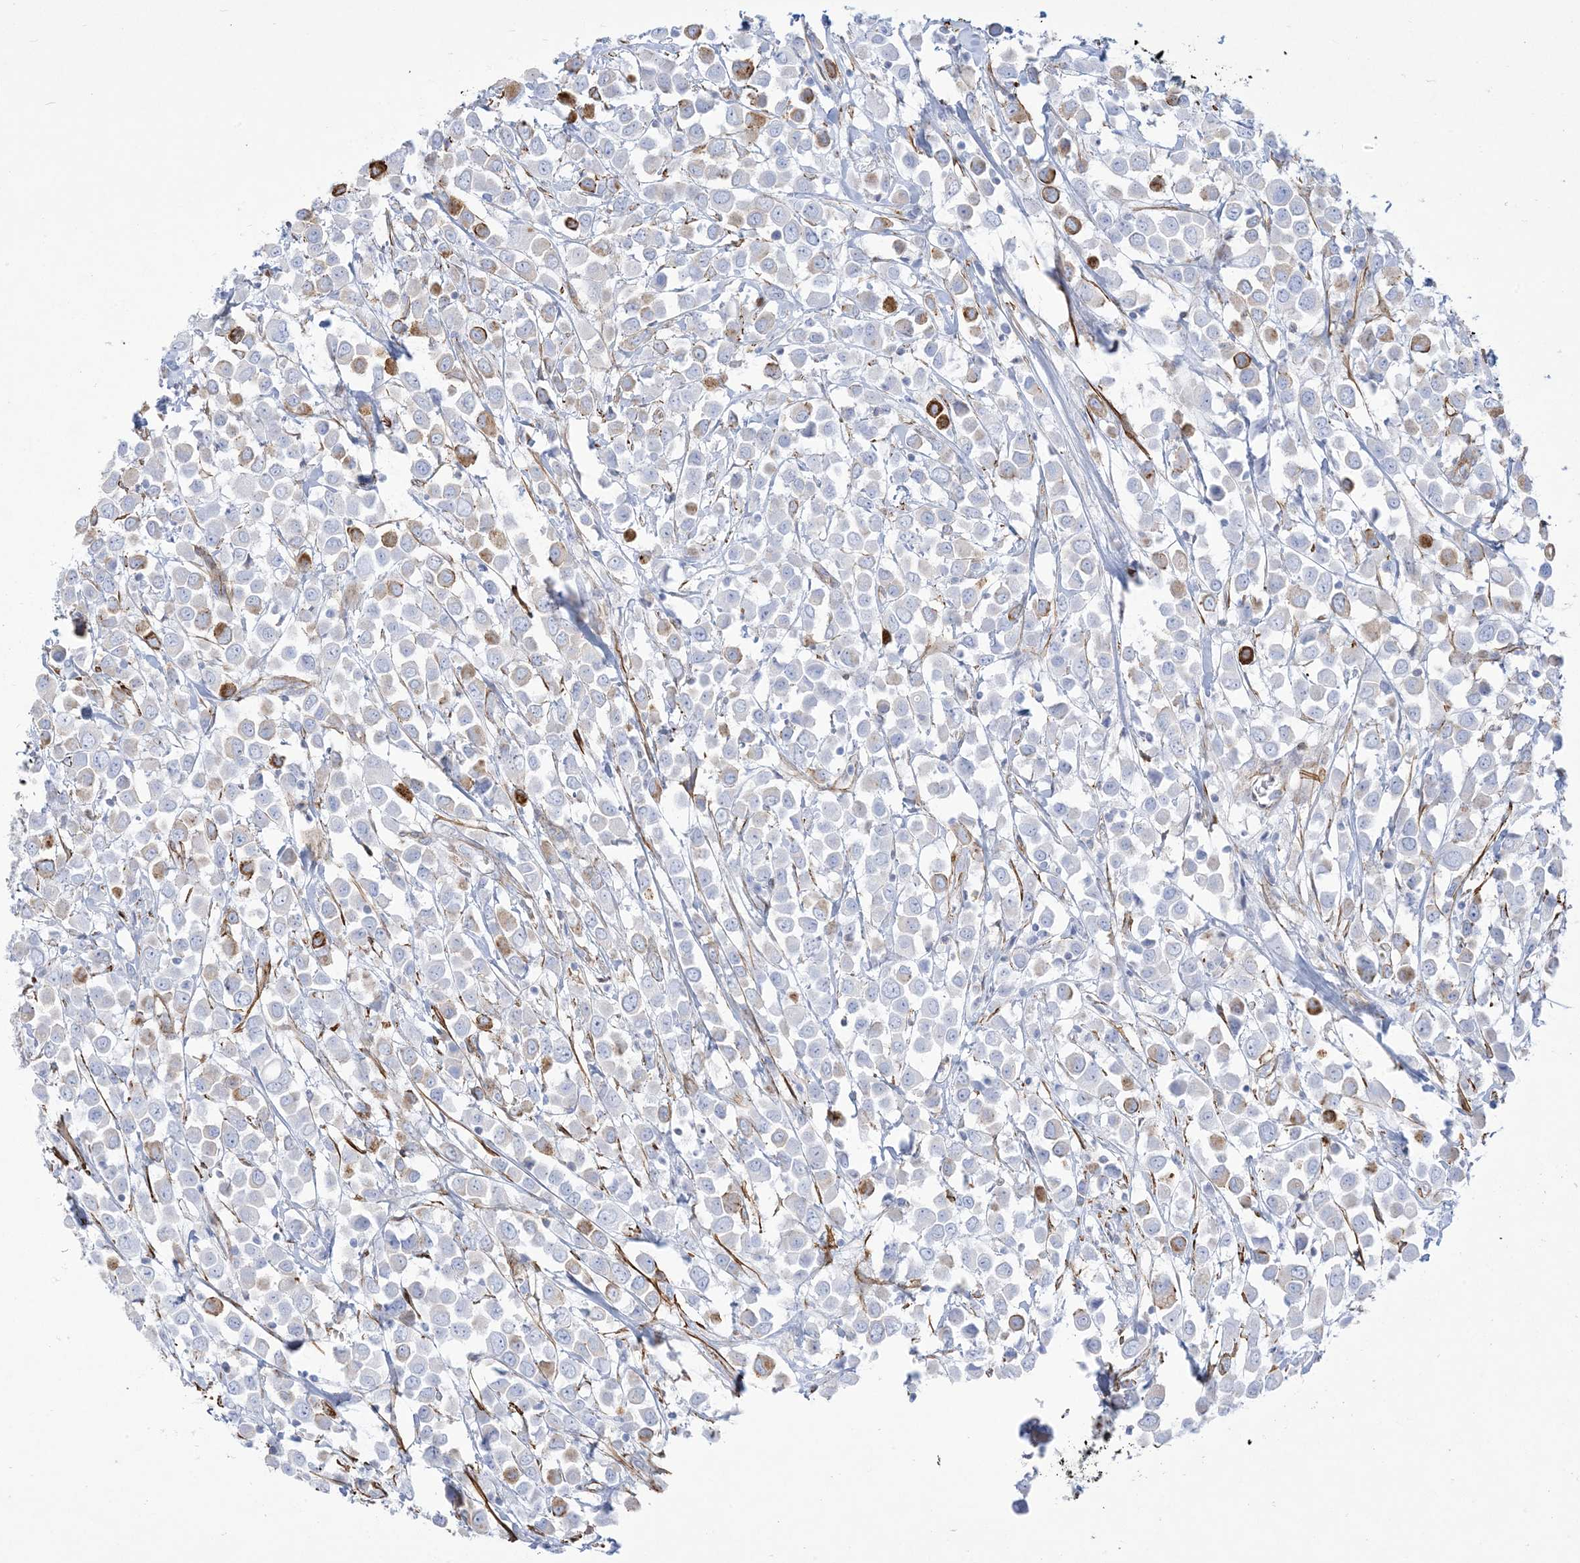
{"staining": {"intensity": "moderate", "quantity": "<25%", "location": "cytoplasmic/membranous"}, "tissue": "breast cancer", "cell_type": "Tumor cells", "image_type": "cancer", "snomed": [{"axis": "morphology", "description": "Duct carcinoma"}, {"axis": "topography", "description": "Breast"}], "caption": "Immunohistochemical staining of human breast cancer (invasive ductal carcinoma) demonstrates low levels of moderate cytoplasmic/membranous protein positivity in about <25% of tumor cells.", "gene": "B3GNT7", "patient": {"sex": "female", "age": 61}}